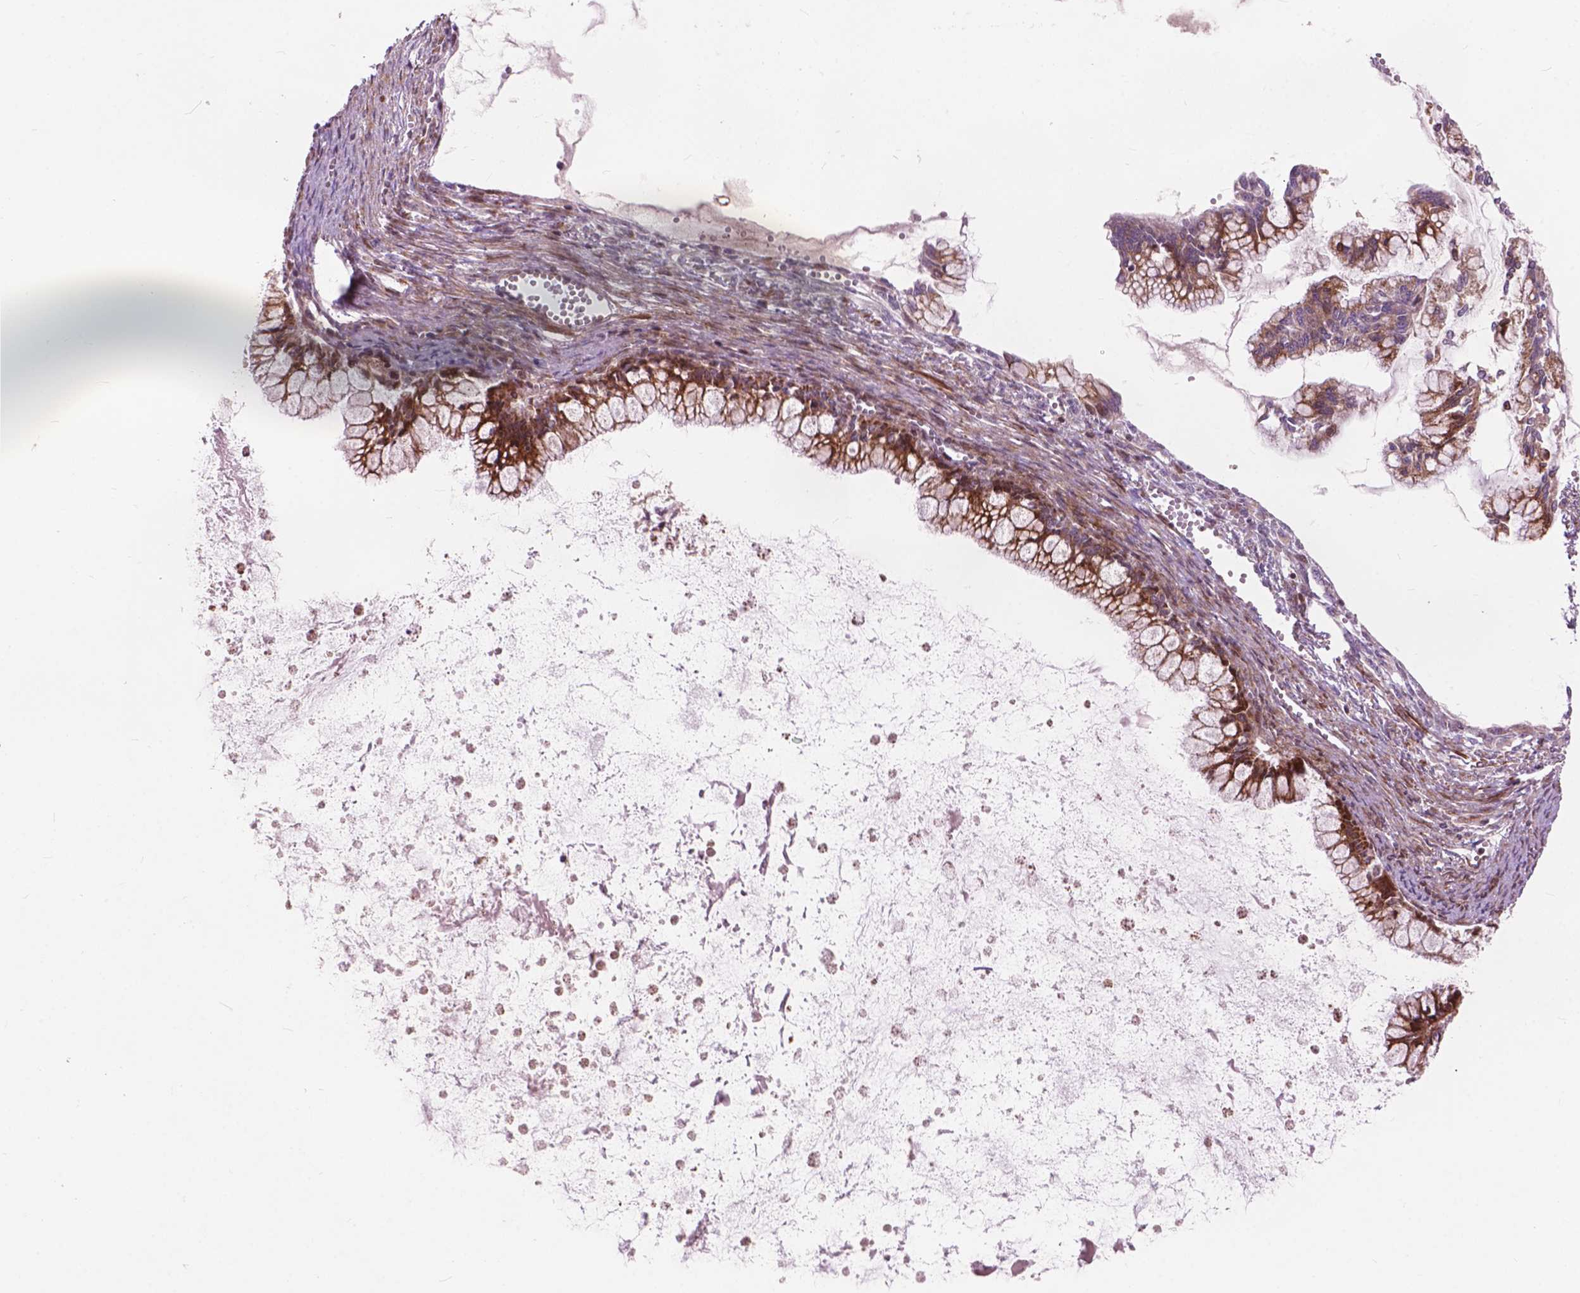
{"staining": {"intensity": "strong", "quantity": ">75%", "location": "cytoplasmic/membranous"}, "tissue": "ovarian cancer", "cell_type": "Tumor cells", "image_type": "cancer", "snomed": [{"axis": "morphology", "description": "Cystadenocarcinoma, mucinous, NOS"}, {"axis": "topography", "description": "Ovary"}], "caption": "Ovarian cancer (mucinous cystadenocarcinoma) stained with a brown dye demonstrates strong cytoplasmic/membranous positive expression in about >75% of tumor cells.", "gene": "MORN1", "patient": {"sex": "female", "age": 67}}